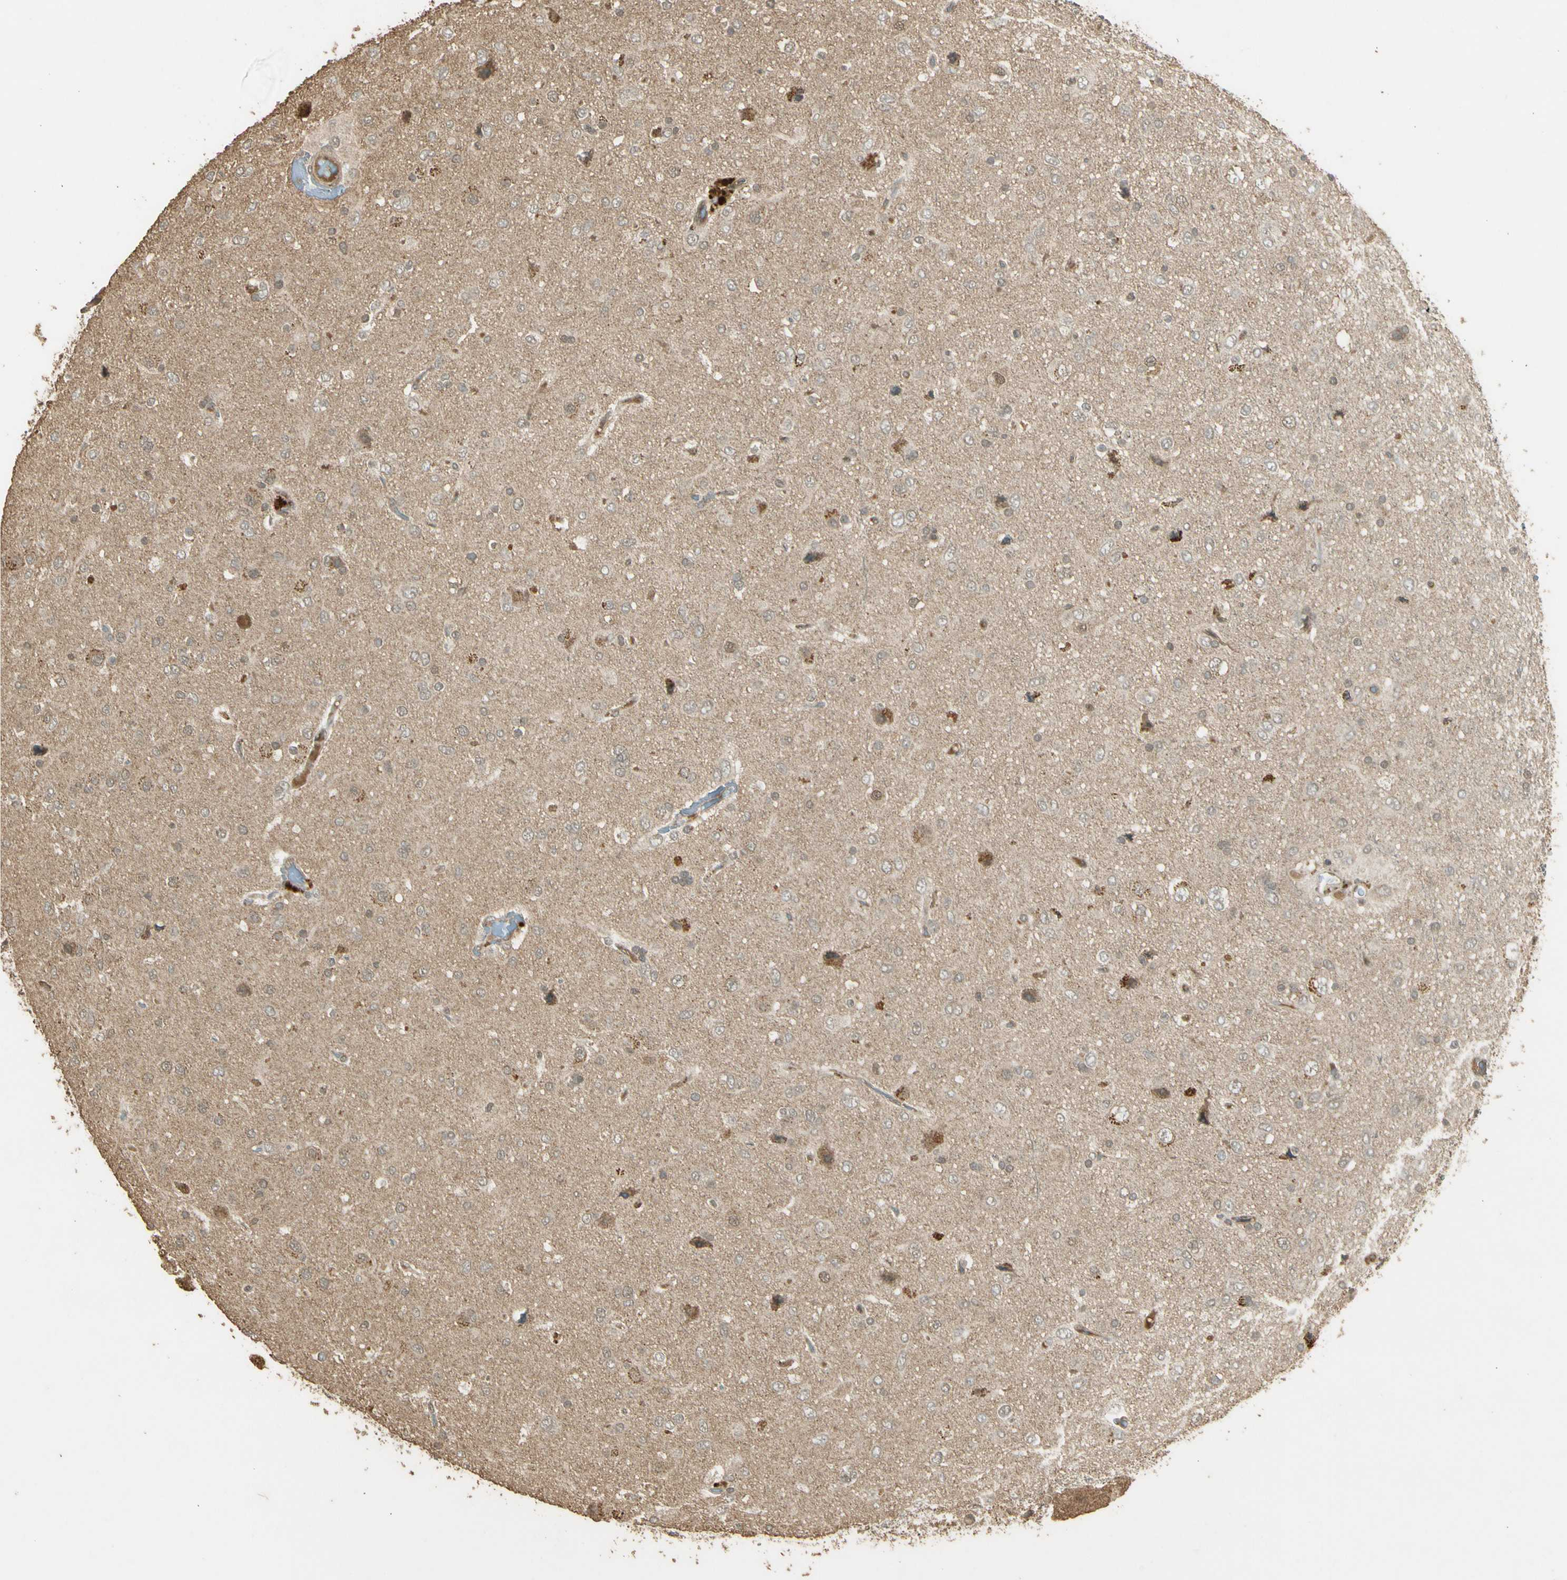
{"staining": {"intensity": "weak", "quantity": "25%-75%", "location": "nuclear"}, "tissue": "glioma", "cell_type": "Tumor cells", "image_type": "cancer", "snomed": [{"axis": "morphology", "description": "Glioma, malignant, Low grade"}, {"axis": "topography", "description": "Brain"}], "caption": "Low-grade glioma (malignant) stained with a protein marker reveals weak staining in tumor cells.", "gene": "GMEB2", "patient": {"sex": "male", "age": 77}}